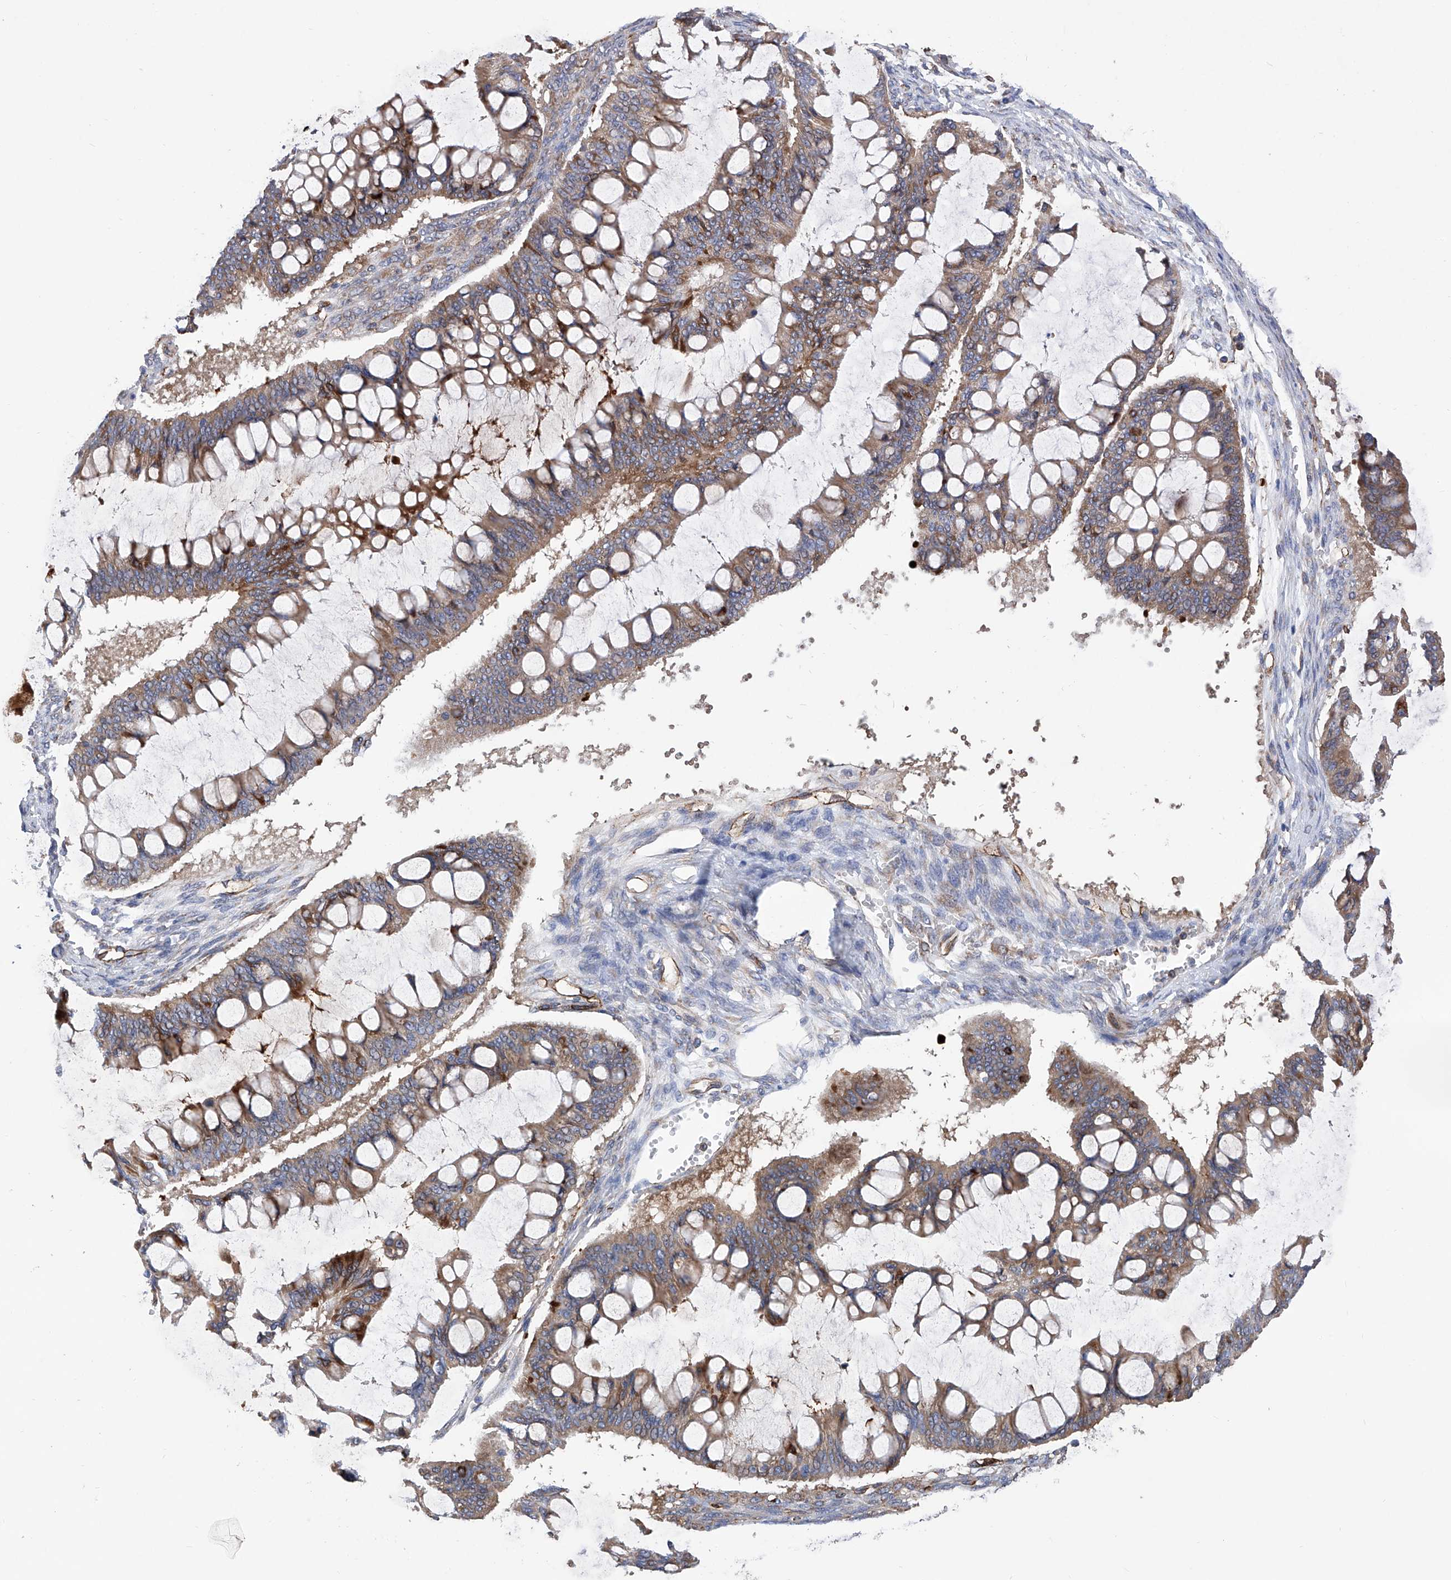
{"staining": {"intensity": "moderate", "quantity": ">75%", "location": "cytoplasmic/membranous"}, "tissue": "ovarian cancer", "cell_type": "Tumor cells", "image_type": "cancer", "snomed": [{"axis": "morphology", "description": "Cystadenocarcinoma, mucinous, NOS"}, {"axis": "topography", "description": "Ovary"}], "caption": "Mucinous cystadenocarcinoma (ovarian) stained with DAB (3,3'-diaminobenzidine) immunohistochemistry reveals medium levels of moderate cytoplasmic/membranous positivity in about >75% of tumor cells. Ihc stains the protein in brown and the nuclei are stained blue.", "gene": "INPP5B", "patient": {"sex": "female", "age": 73}}